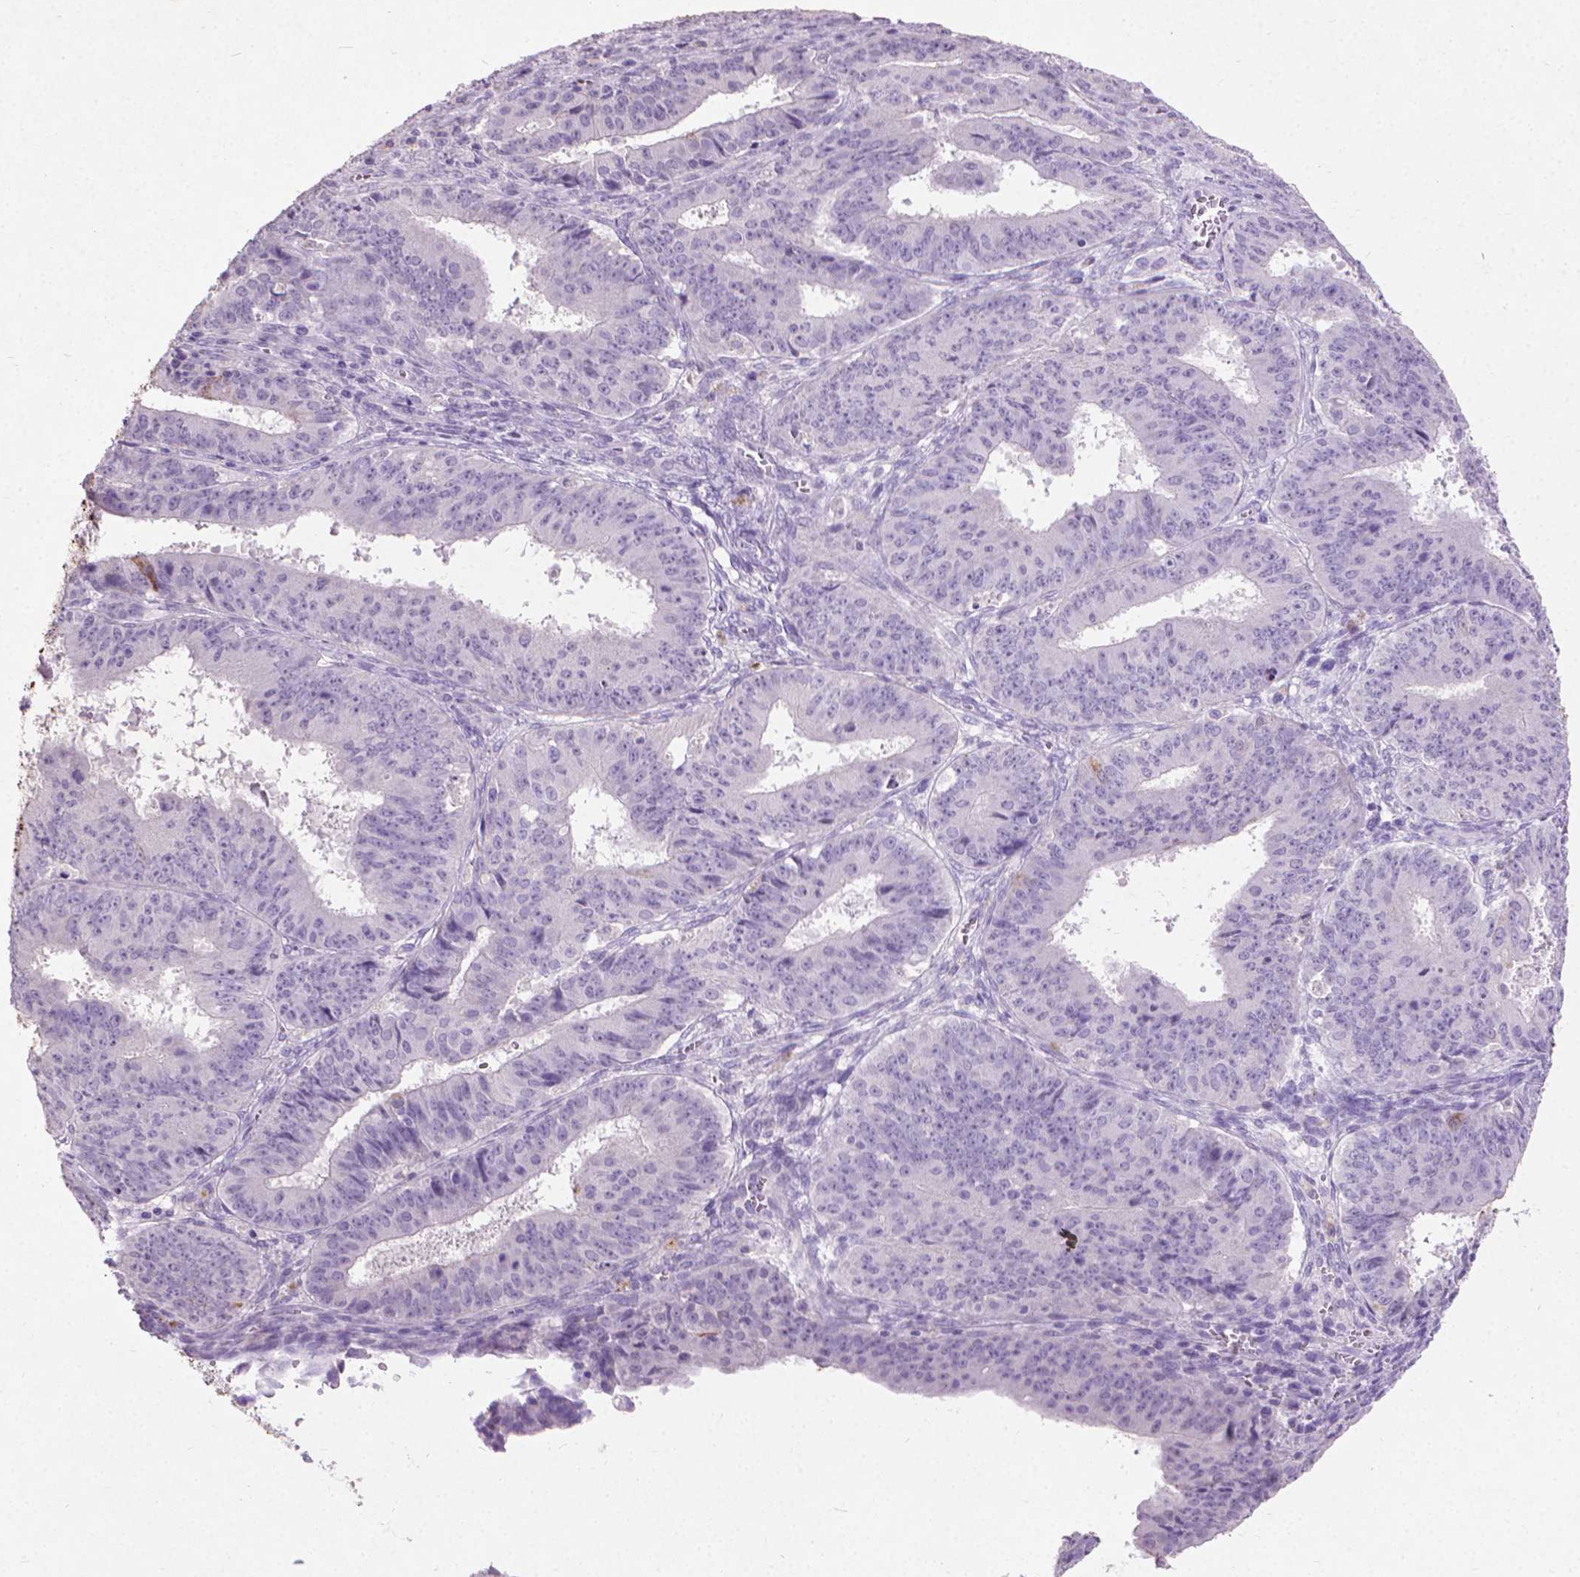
{"staining": {"intensity": "negative", "quantity": "none", "location": "none"}, "tissue": "ovarian cancer", "cell_type": "Tumor cells", "image_type": "cancer", "snomed": [{"axis": "morphology", "description": "Carcinoma, endometroid"}, {"axis": "topography", "description": "Ovary"}], "caption": "A micrograph of ovarian endometroid carcinoma stained for a protein exhibits no brown staining in tumor cells.", "gene": "KRT5", "patient": {"sex": "female", "age": 42}}